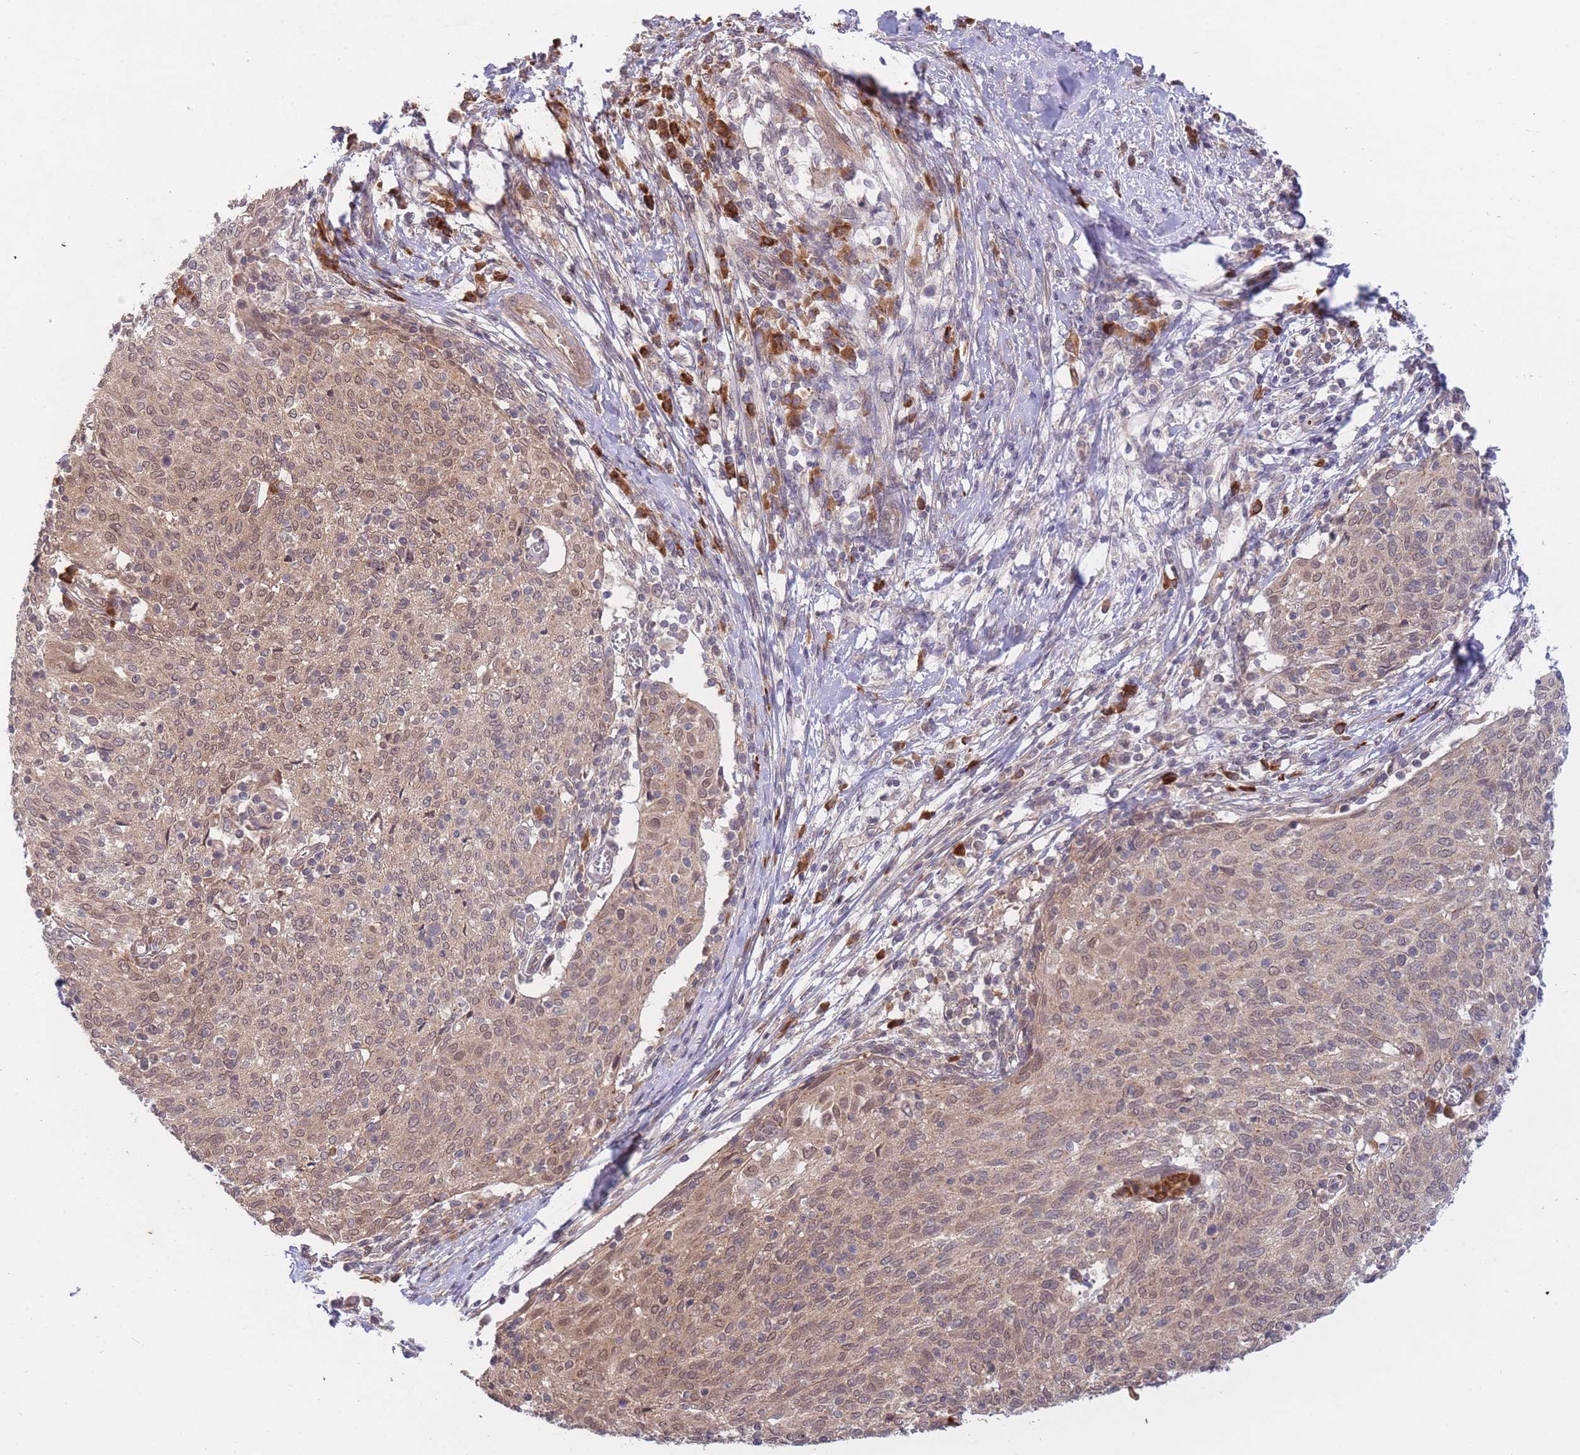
{"staining": {"intensity": "weak", "quantity": ">75%", "location": "cytoplasmic/membranous,nuclear"}, "tissue": "cervical cancer", "cell_type": "Tumor cells", "image_type": "cancer", "snomed": [{"axis": "morphology", "description": "Squamous cell carcinoma, NOS"}, {"axis": "topography", "description": "Cervix"}], "caption": "An image of human squamous cell carcinoma (cervical) stained for a protein displays weak cytoplasmic/membranous and nuclear brown staining in tumor cells.", "gene": "SMC6", "patient": {"sex": "female", "age": 52}}